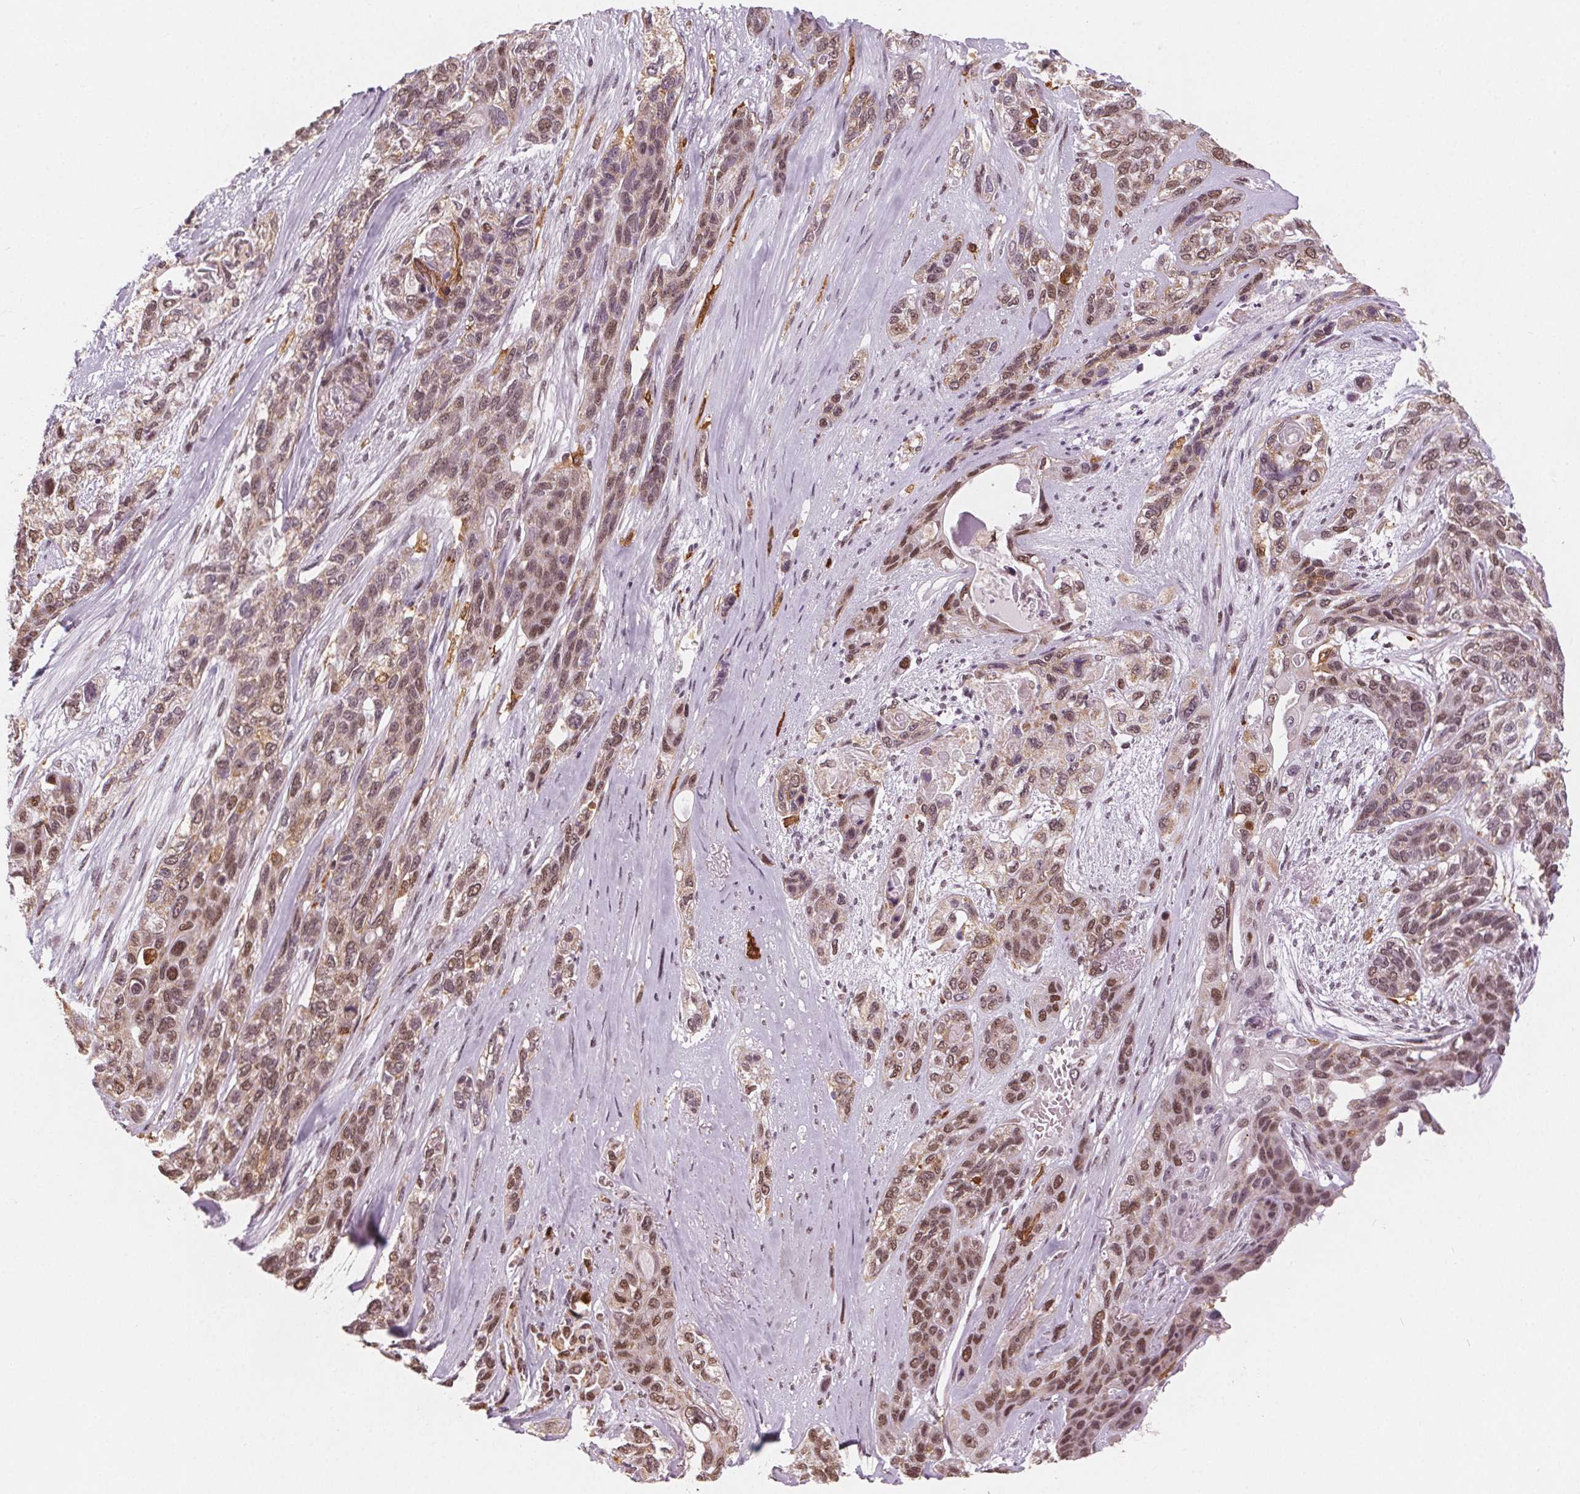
{"staining": {"intensity": "moderate", "quantity": "25%-75%", "location": "nuclear"}, "tissue": "lung cancer", "cell_type": "Tumor cells", "image_type": "cancer", "snomed": [{"axis": "morphology", "description": "Squamous cell carcinoma, NOS"}, {"axis": "topography", "description": "Lung"}], "caption": "Lung cancer (squamous cell carcinoma) stained with a protein marker shows moderate staining in tumor cells.", "gene": "DPM2", "patient": {"sex": "female", "age": 70}}